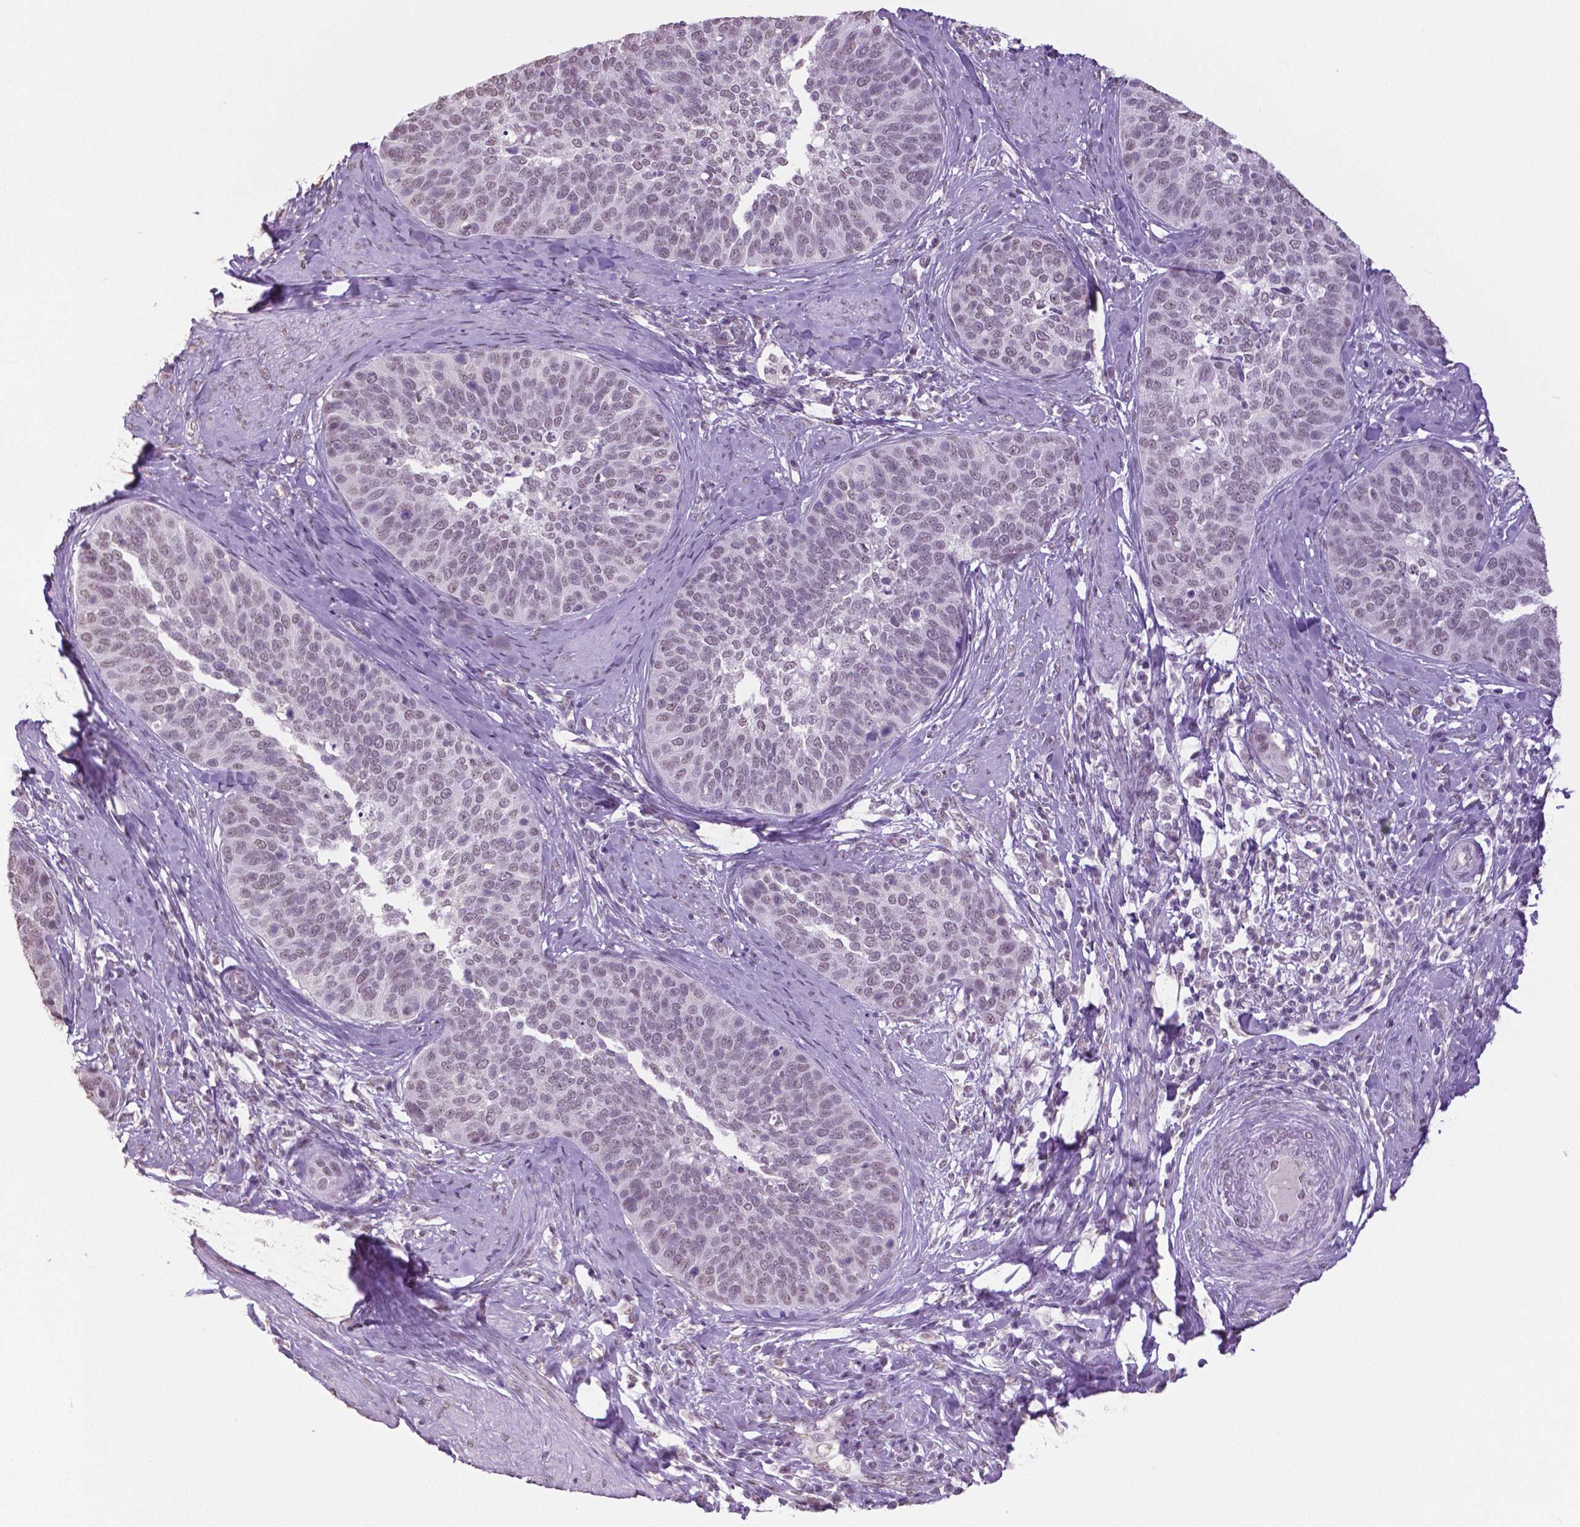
{"staining": {"intensity": "weak", "quantity": "25%-75%", "location": "nuclear"}, "tissue": "cervical cancer", "cell_type": "Tumor cells", "image_type": "cancer", "snomed": [{"axis": "morphology", "description": "Squamous cell carcinoma, NOS"}, {"axis": "topography", "description": "Cervix"}], "caption": "Tumor cells show low levels of weak nuclear staining in approximately 25%-75% of cells in cervical squamous cell carcinoma.", "gene": "IGF2BP1", "patient": {"sex": "female", "age": 69}}